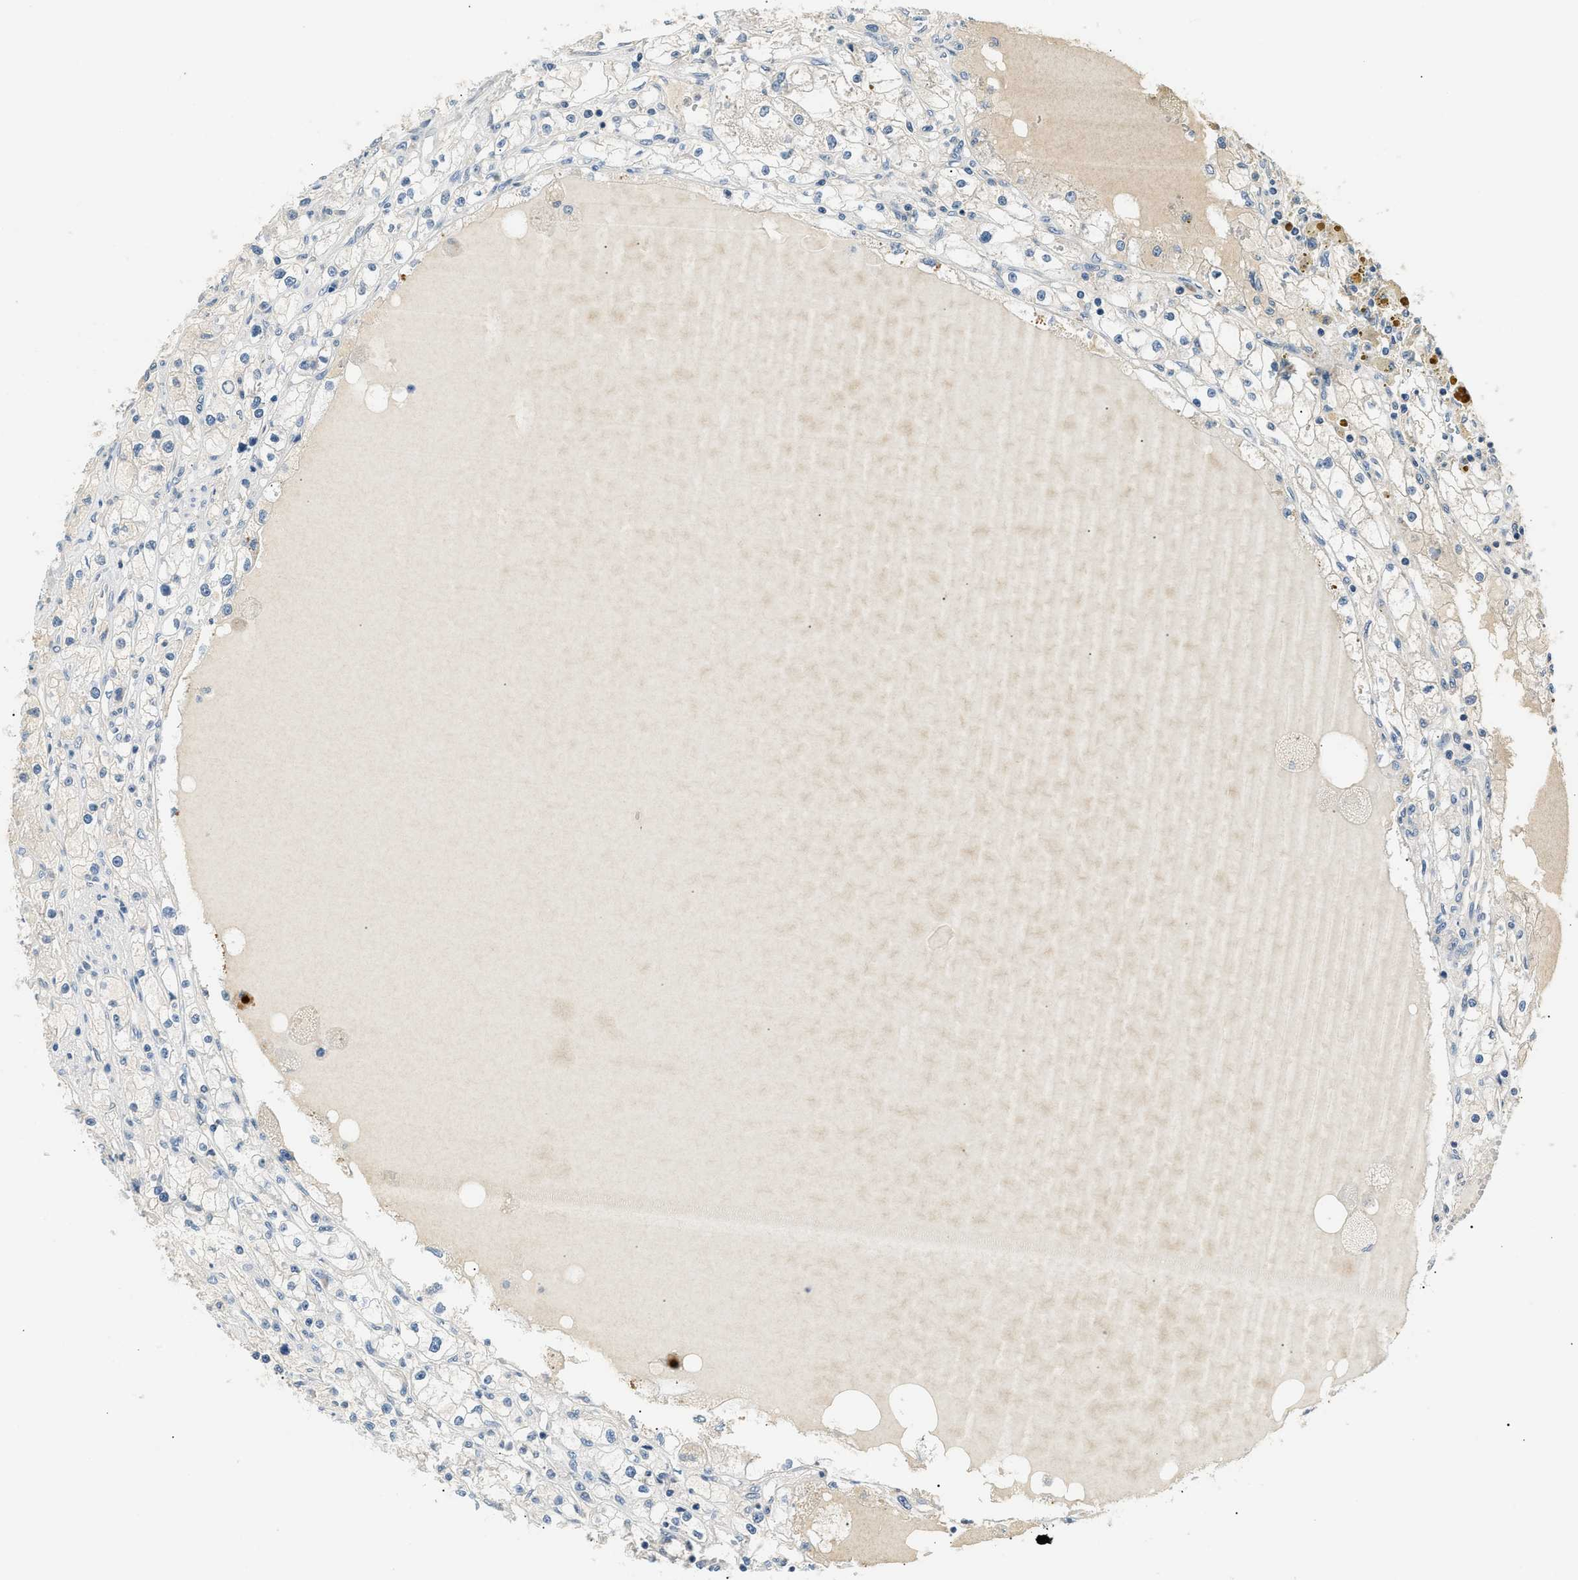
{"staining": {"intensity": "negative", "quantity": "none", "location": "none"}, "tissue": "renal cancer", "cell_type": "Tumor cells", "image_type": "cancer", "snomed": [{"axis": "morphology", "description": "Adenocarcinoma, NOS"}, {"axis": "topography", "description": "Kidney"}], "caption": "A micrograph of renal adenocarcinoma stained for a protein exhibits no brown staining in tumor cells. (Brightfield microscopy of DAB IHC at high magnification).", "gene": "INHA", "patient": {"sex": "male", "age": 56}}